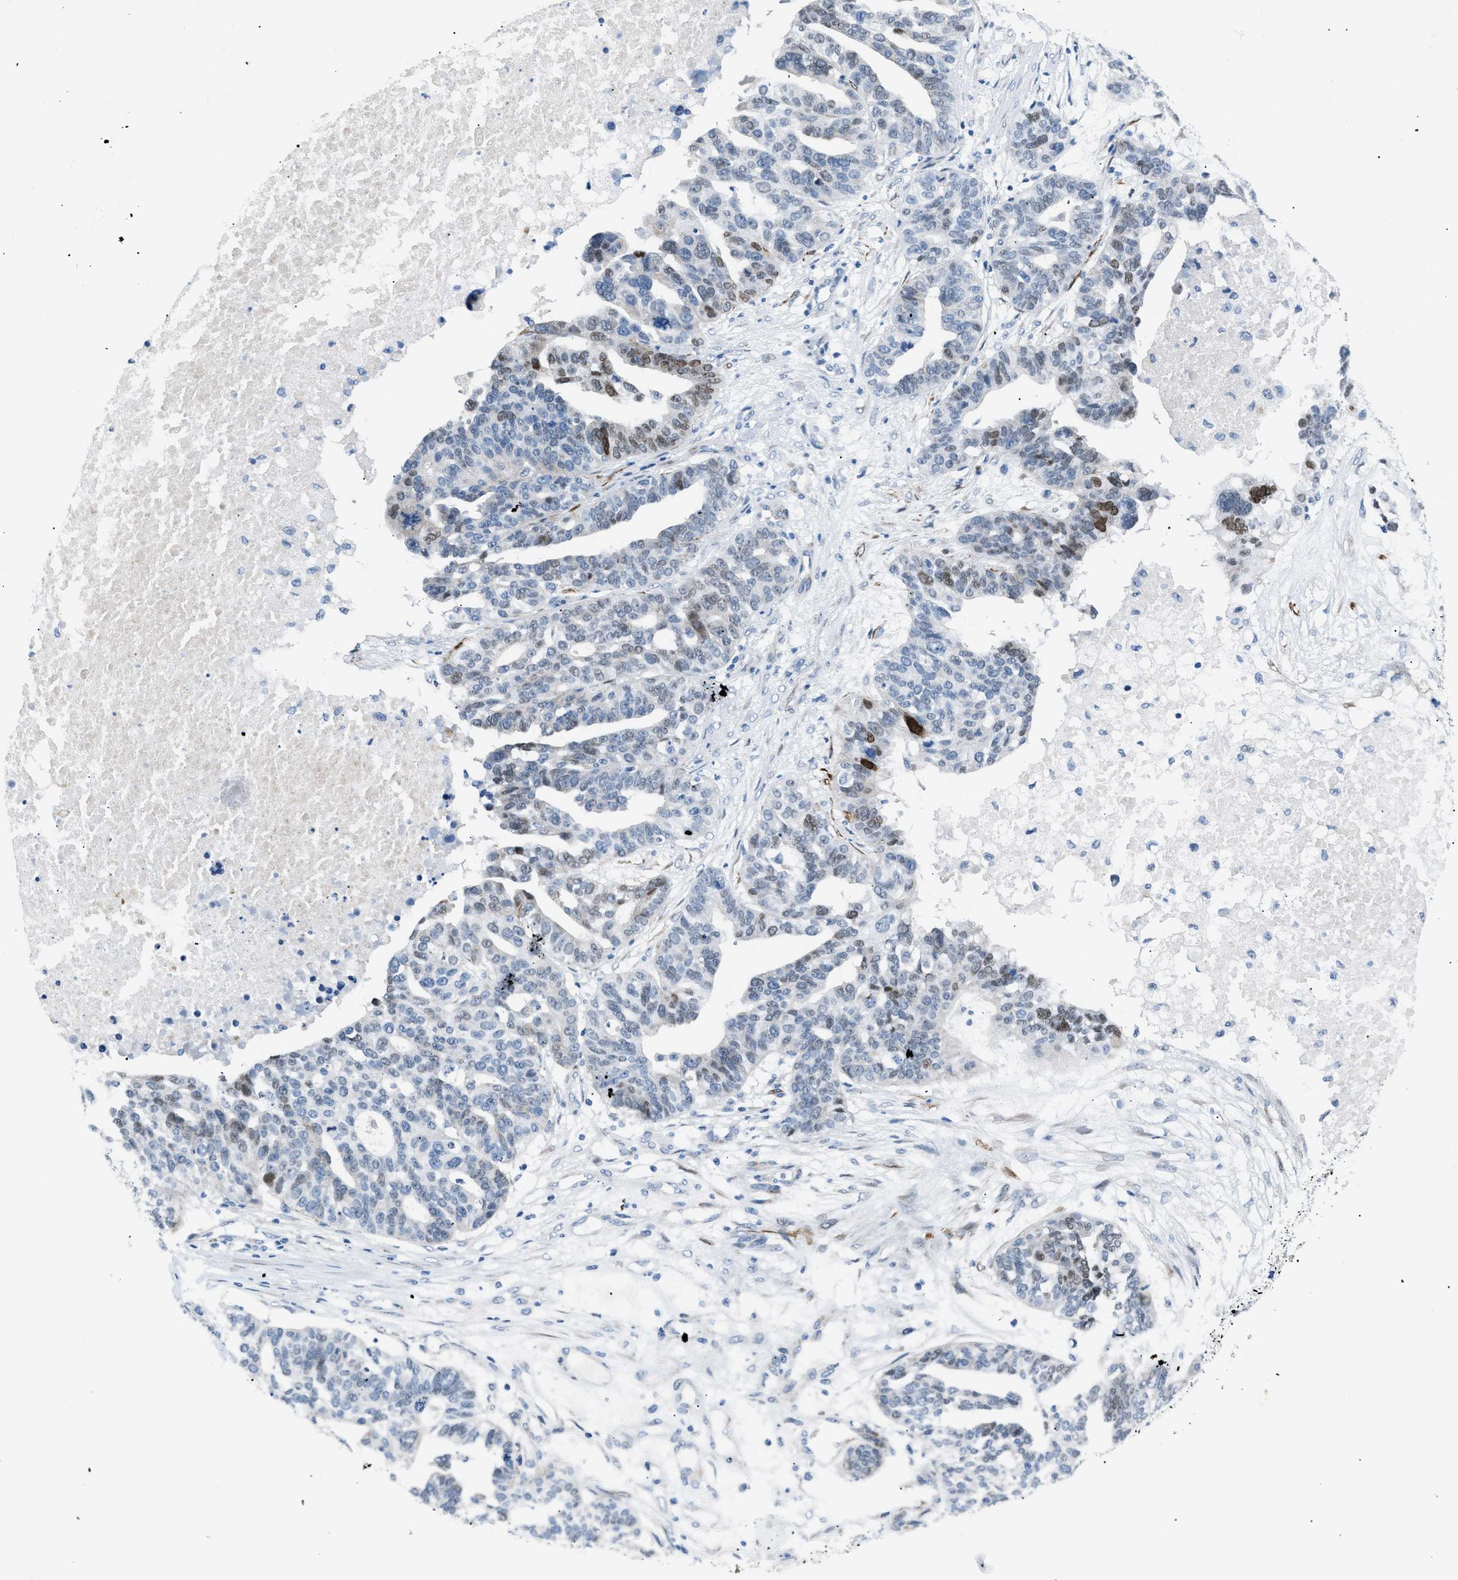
{"staining": {"intensity": "moderate", "quantity": "<25%", "location": "nuclear"}, "tissue": "ovarian cancer", "cell_type": "Tumor cells", "image_type": "cancer", "snomed": [{"axis": "morphology", "description": "Cystadenocarcinoma, serous, NOS"}, {"axis": "topography", "description": "Ovary"}], "caption": "Immunohistochemistry (DAB (3,3'-diaminobenzidine)) staining of human serous cystadenocarcinoma (ovarian) displays moderate nuclear protein staining in about <25% of tumor cells. The protein of interest is stained brown, and the nuclei are stained in blue (DAB IHC with brightfield microscopy, high magnification).", "gene": "ICA1", "patient": {"sex": "female", "age": 59}}